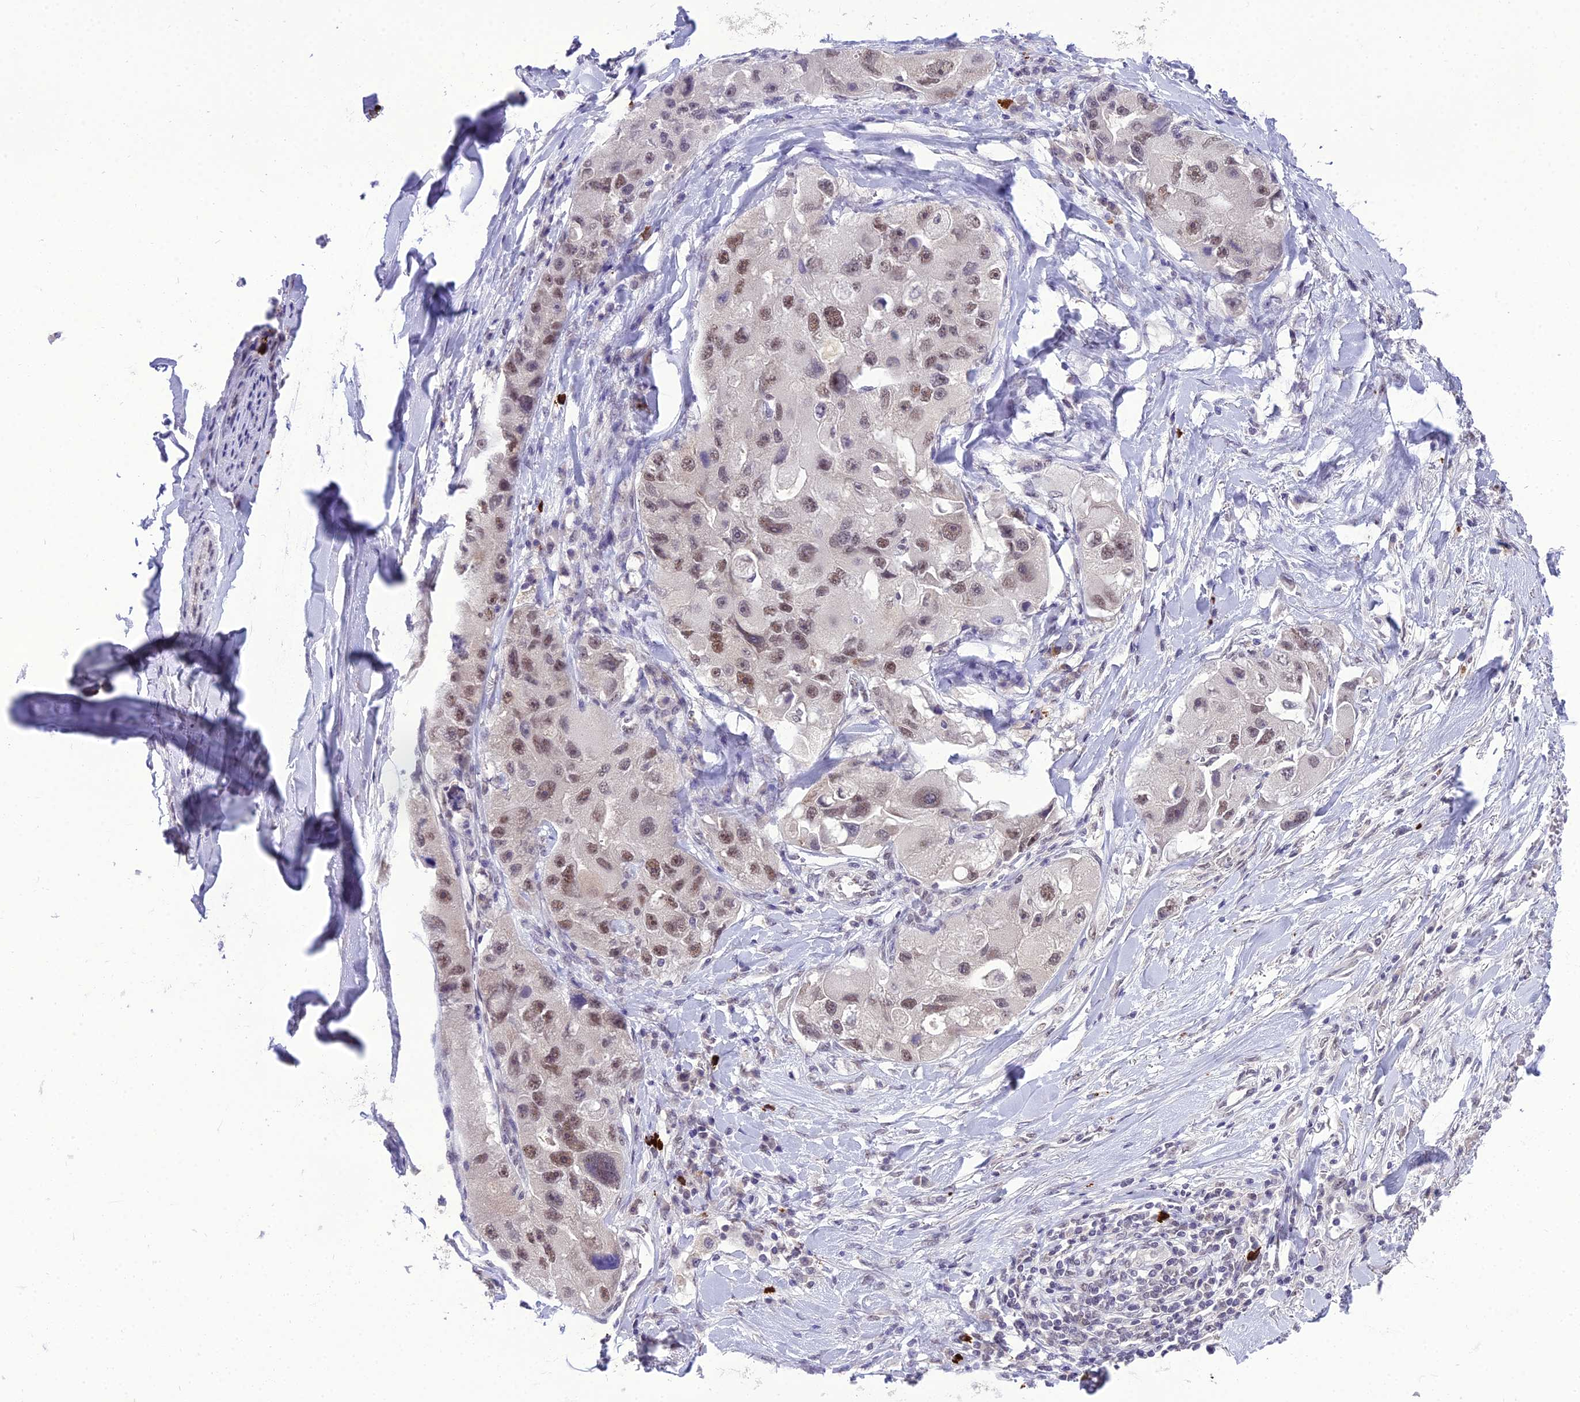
{"staining": {"intensity": "weak", "quantity": "25%-75%", "location": "nuclear"}, "tissue": "lung cancer", "cell_type": "Tumor cells", "image_type": "cancer", "snomed": [{"axis": "morphology", "description": "Adenocarcinoma, NOS"}, {"axis": "topography", "description": "Lung"}], "caption": "Immunohistochemistry of lung cancer shows low levels of weak nuclear positivity in about 25%-75% of tumor cells. Nuclei are stained in blue.", "gene": "SH3RF3", "patient": {"sex": "female", "age": 54}}